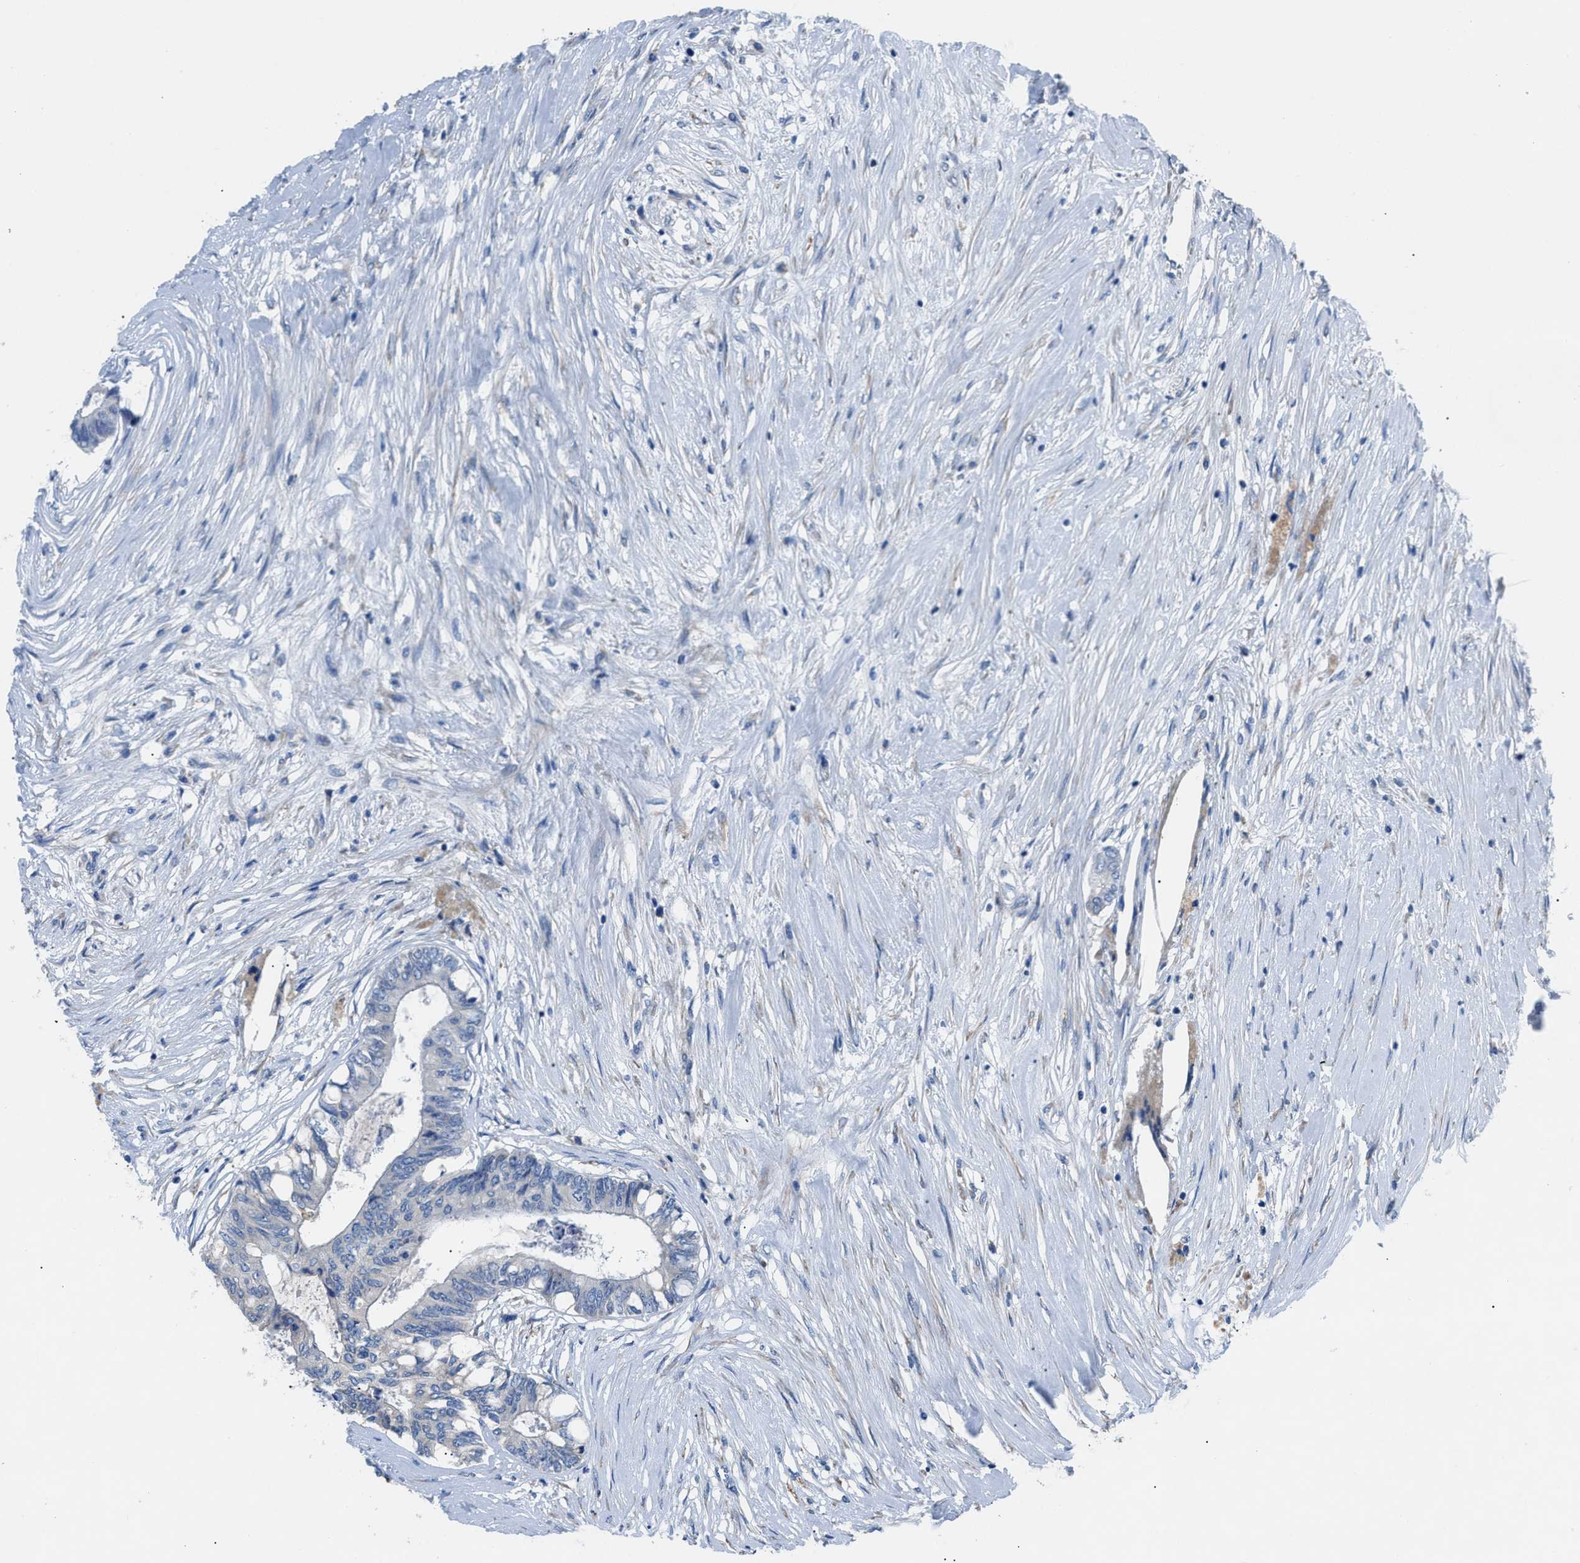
{"staining": {"intensity": "negative", "quantity": "none", "location": "none"}, "tissue": "colorectal cancer", "cell_type": "Tumor cells", "image_type": "cancer", "snomed": [{"axis": "morphology", "description": "Adenocarcinoma, NOS"}, {"axis": "topography", "description": "Rectum"}], "caption": "This is a micrograph of immunohistochemistry staining of colorectal cancer (adenocarcinoma), which shows no staining in tumor cells.", "gene": "ITPR1", "patient": {"sex": "male", "age": 63}}